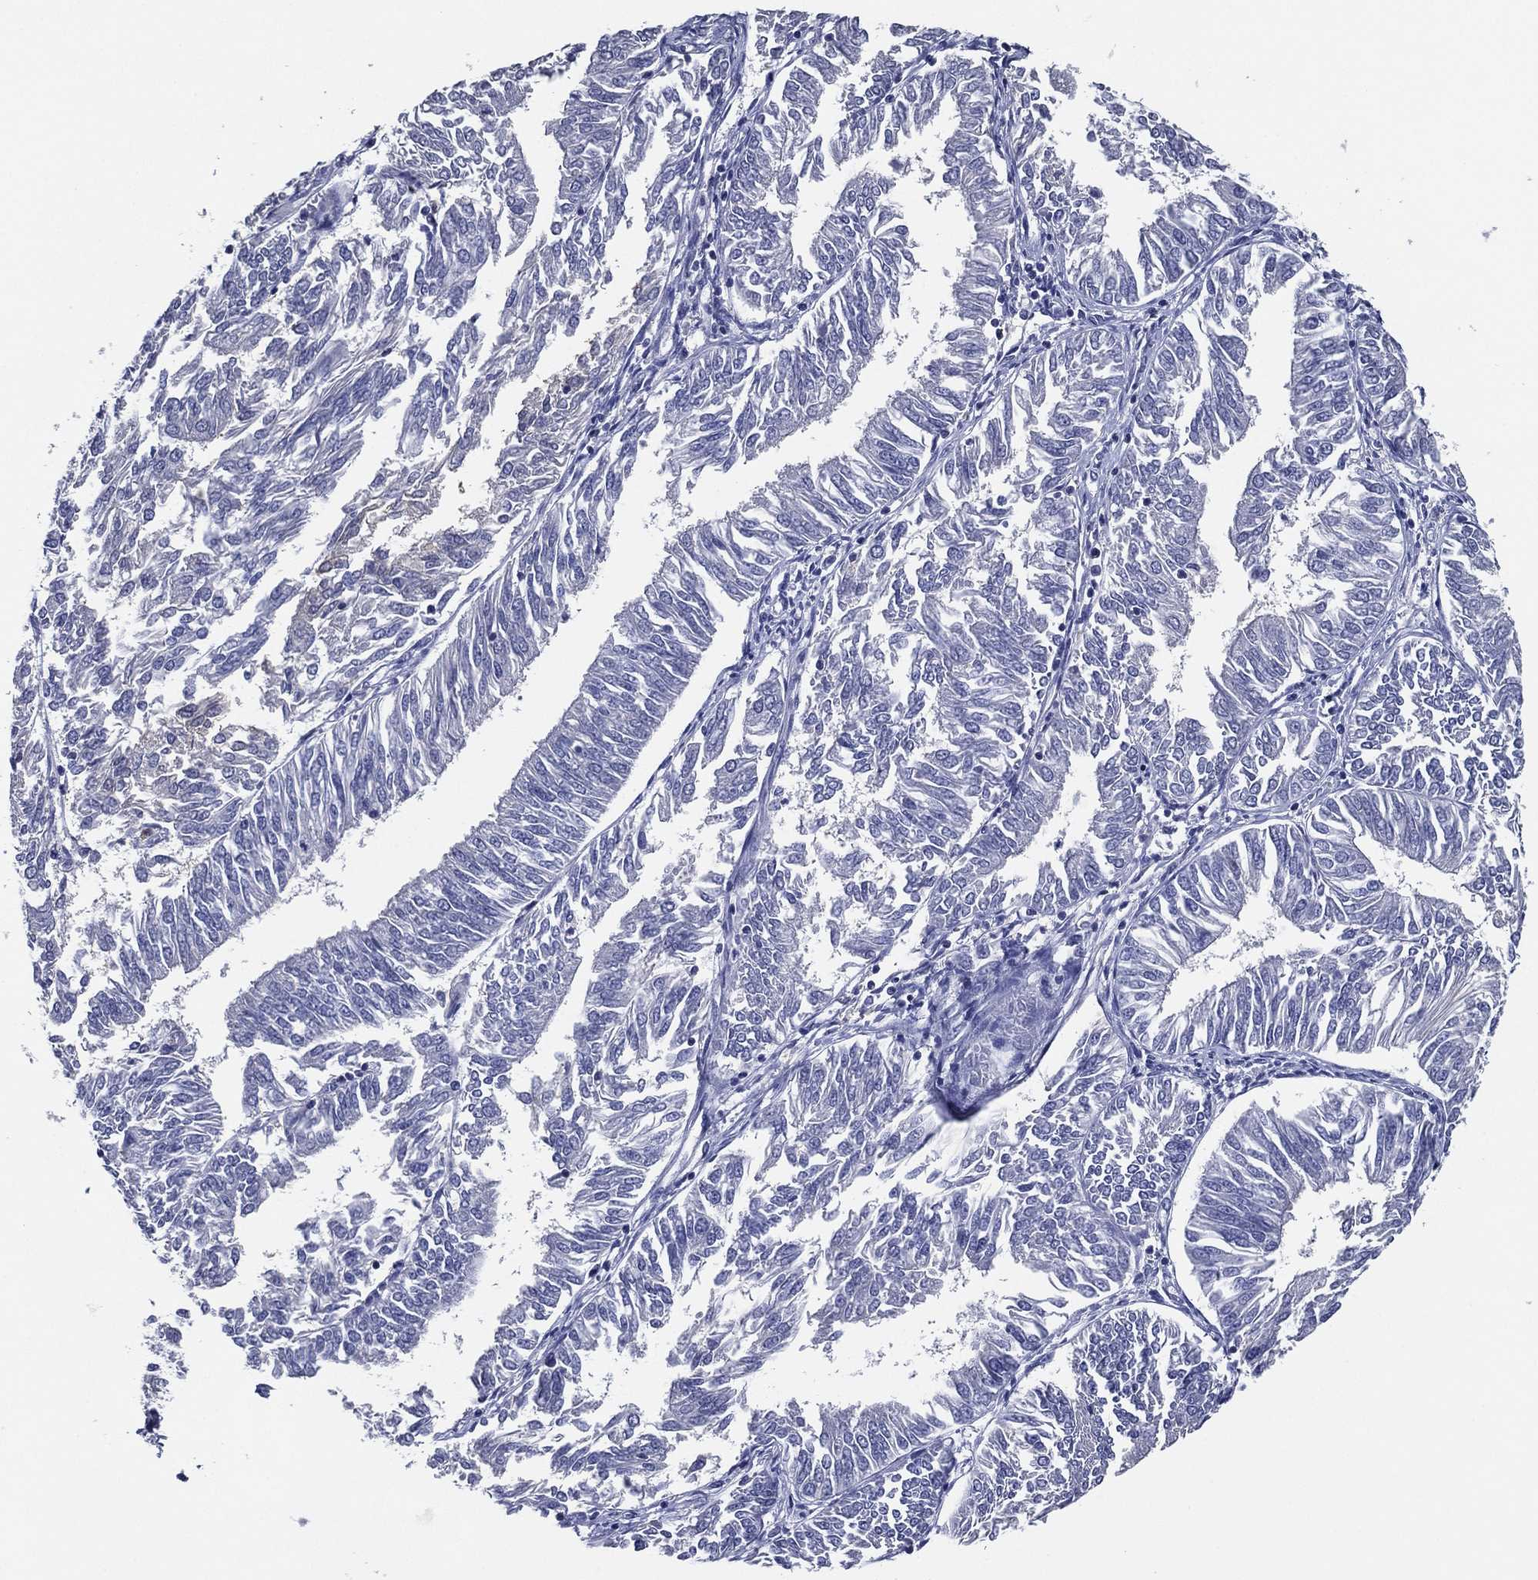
{"staining": {"intensity": "negative", "quantity": "none", "location": "none"}, "tissue": "endometrial cancer", "cell_type": "Tumor cells", "image_type": "cancer", "snomed": [{"axis": "morphology", "description": "Adenocarcinoma, NOS"}, {"axis": "topography", "description": "Endometrium"}], "caption": "The photomicrograph shows no significant positivity in tumor cells of endometrial cancer (adenocarcinoma). The staining is performed using DAB (3,3'-diaminobenzidine) brown chromogen with nuclei counter-stained in using hematoxylin.", "gene": "TFAP2A", "patient": {"sex": "female", "age": 58}}